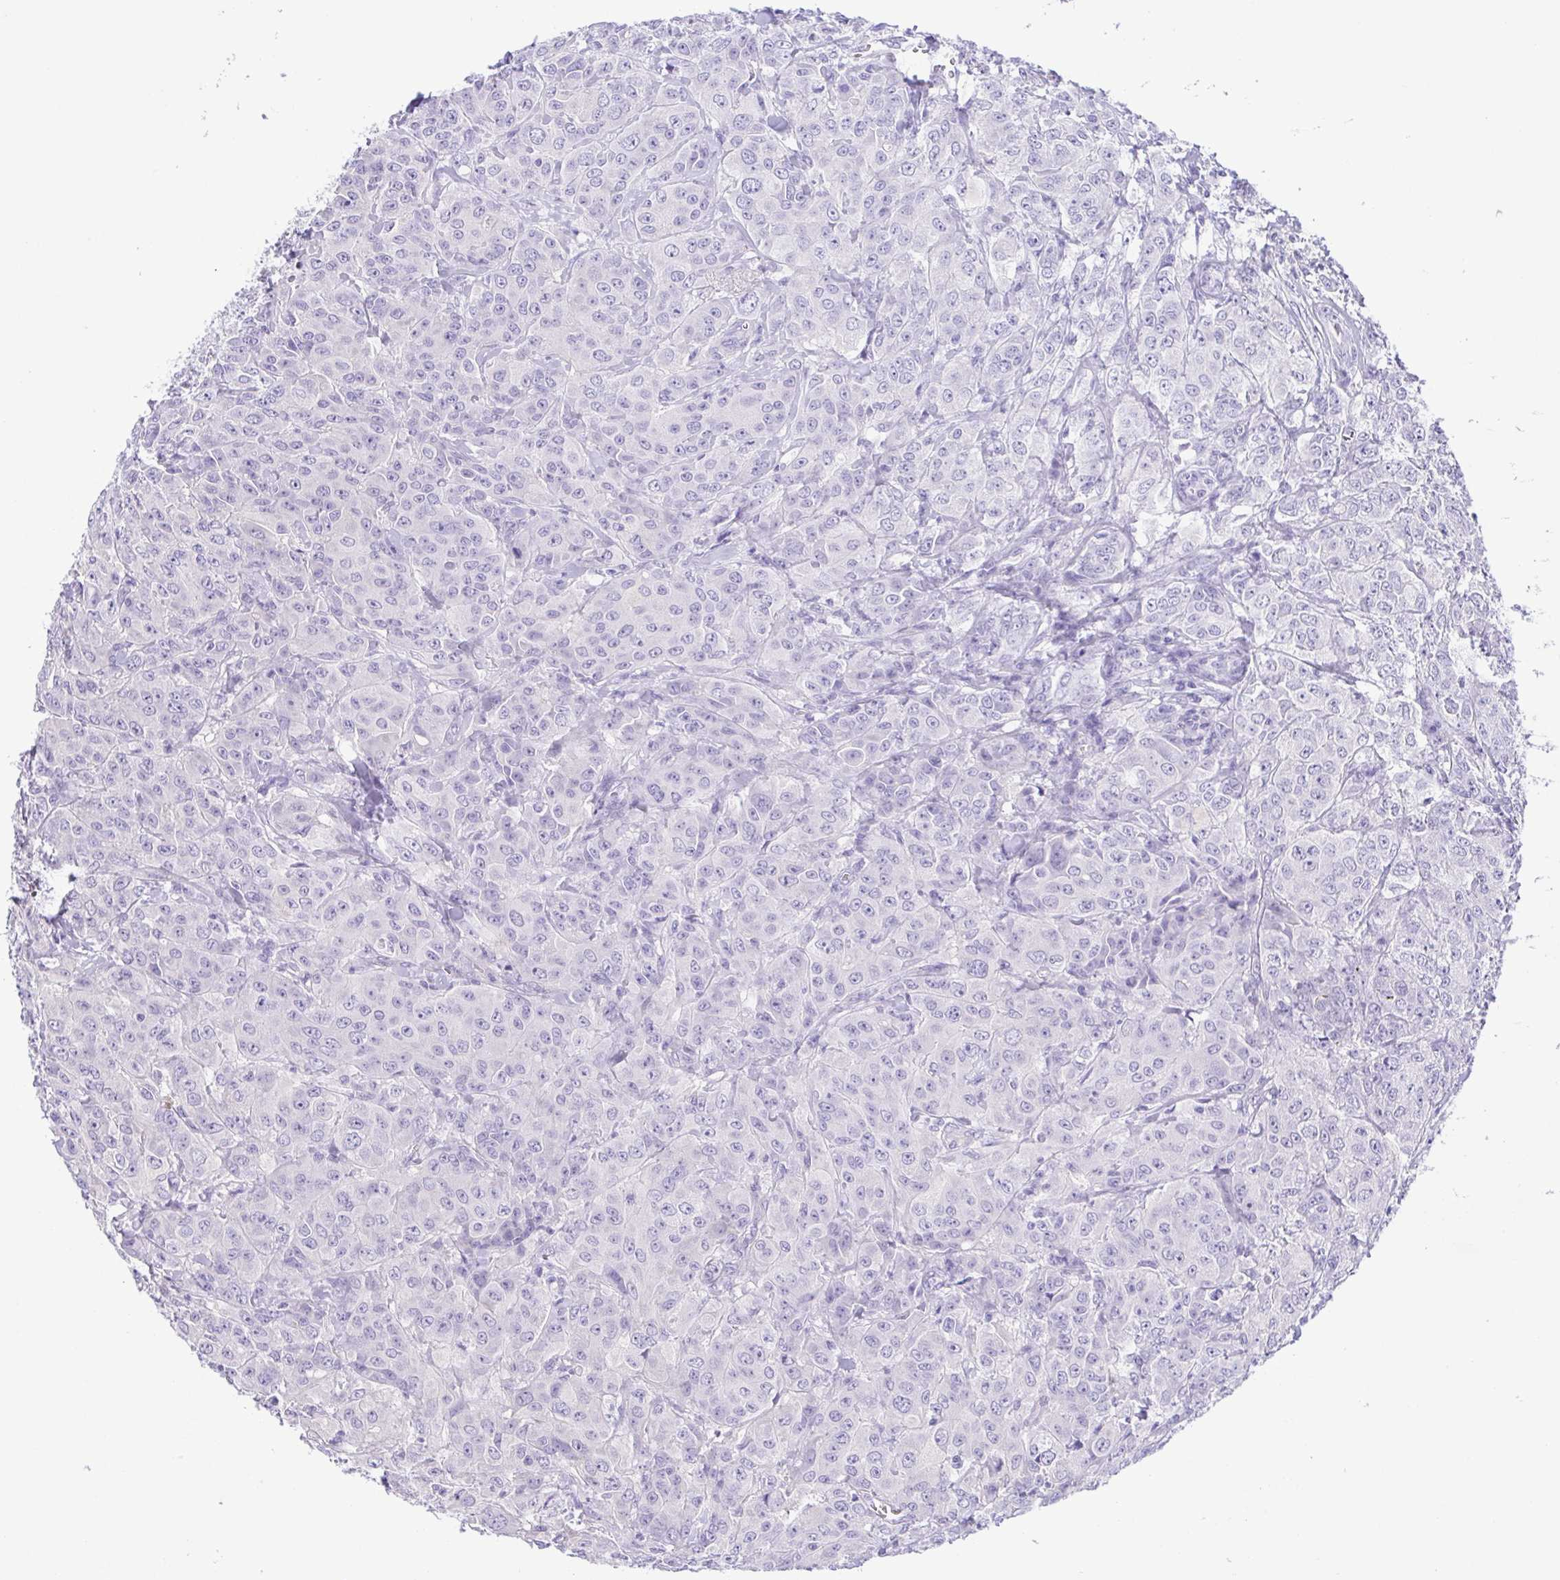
{"staining": {"intensity": "negative", "quantity": "none", "location": "none"}, "tissue": "breast cancer", "cell_type": "Tumor cells", "image_type": "cancer", "snomed": [{"axis": "morphology", "description": "Normal tissue, NOS"}, {"axis": "morphology", "description": "Duct carcinoma"}, {"axis": "topography", "description": "Breast"}], "caption": "Protein analysis of infiltrating ductal carcinoma (breast) displays no significant positivity in tumor cells. (Stains: DAB IHC with hematoxylin counter stain, Microscopy: brightfield microscopy at high magnification).", "gene": "EPB42", "patient": {"sex": "female", "age": 43}}